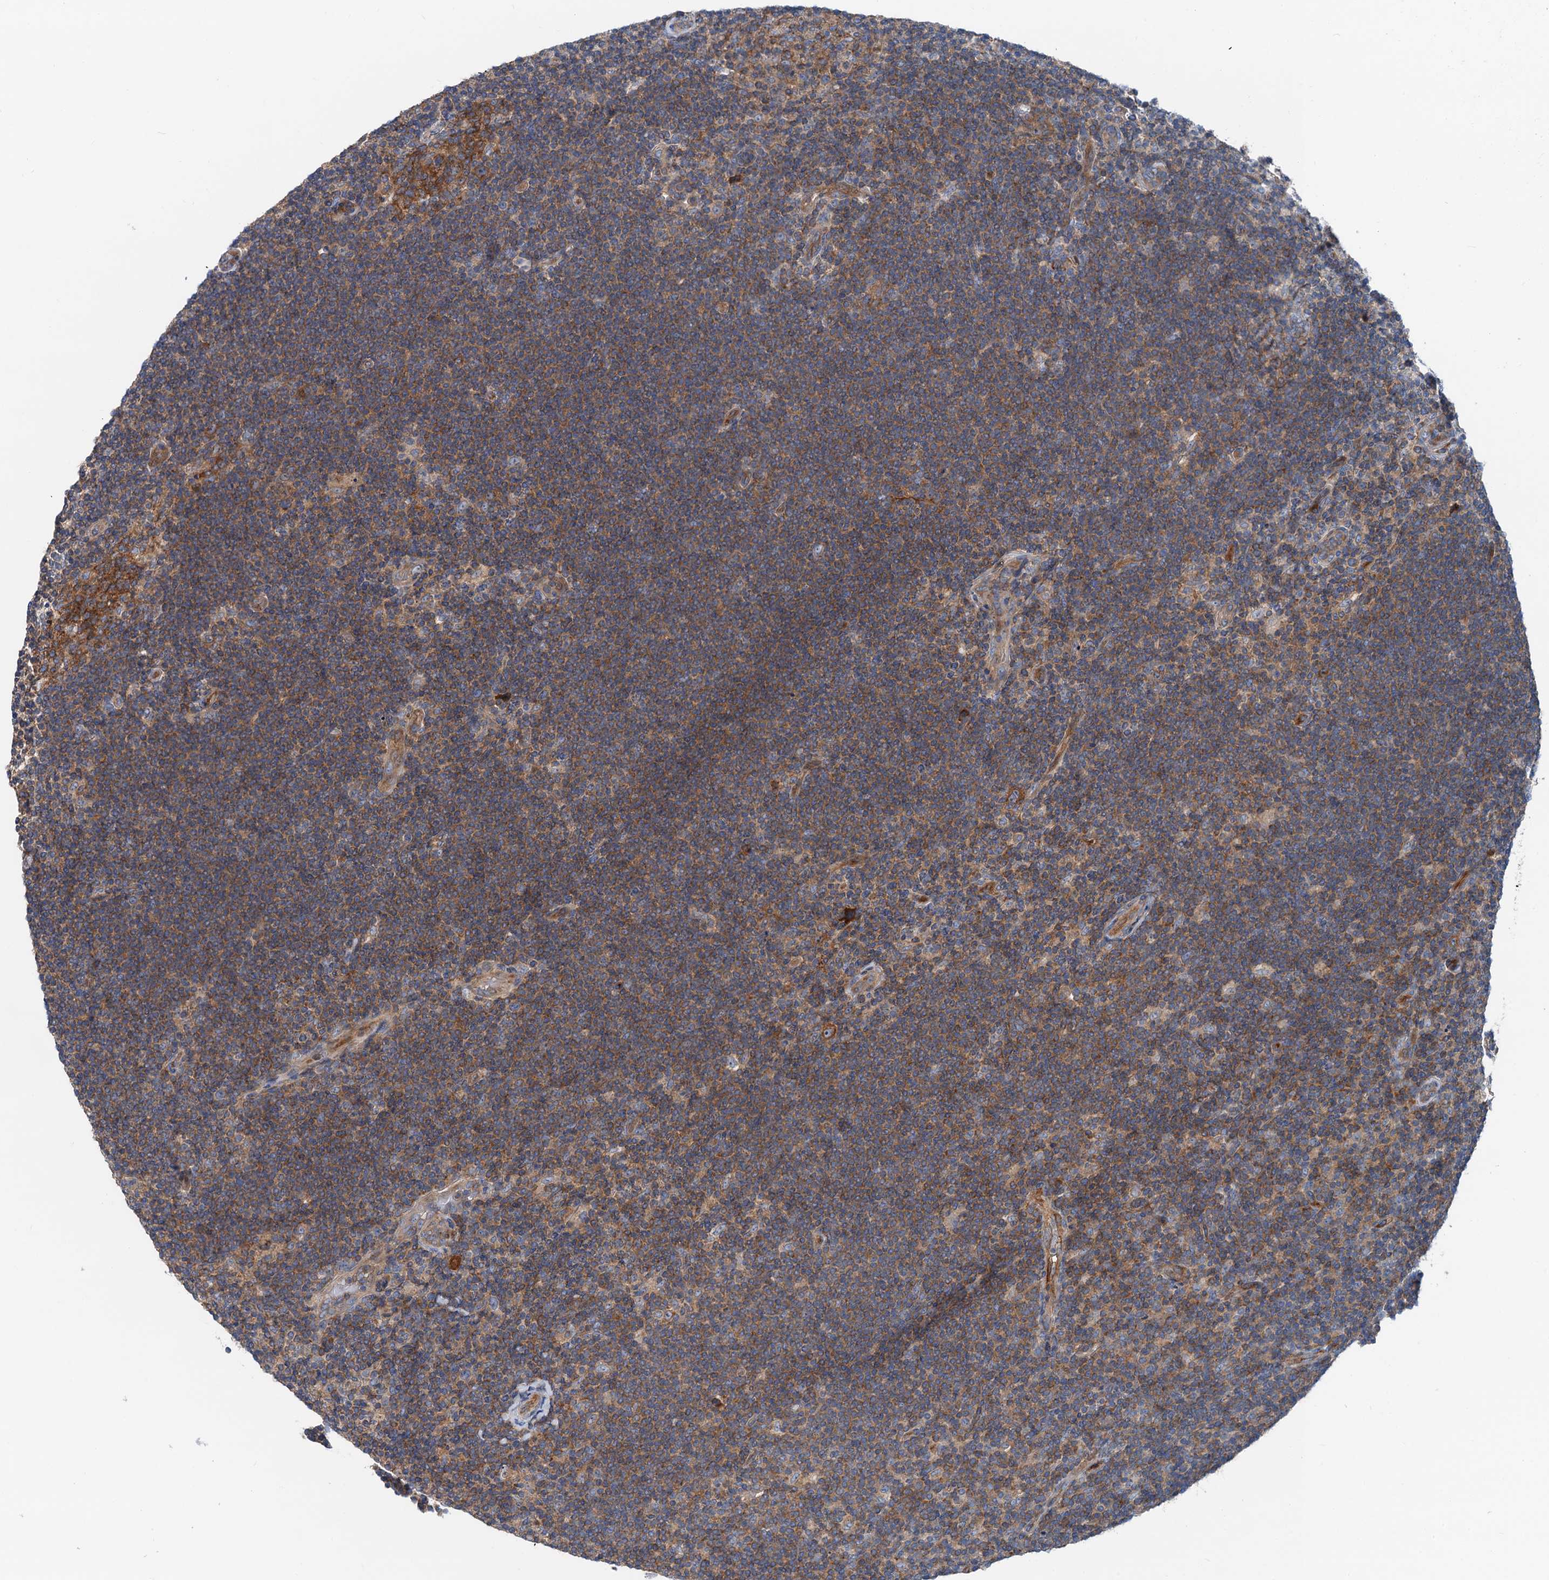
{"staining": {"intensity": "moderate", "quantity": "25%-75%", "location": "cytoplasmic/membranous"}, "tissue": "lymphoma", "cell_type": "Tumor cells", "image_type": "cancer", "snomed": [{"axis": "morphology", "description": "Hodgkin's disease, NOS"}, {"axis": "topography", "description": "Lymph node"}], "caption": "Protein staining of Hodgkin's disease tissue shows moderate cytoplasmic/membranous expression in approximately 25%-75% of tumor cells.", "gene": "ANKRD26", "patient": {"sex": "female", "age": 57}}